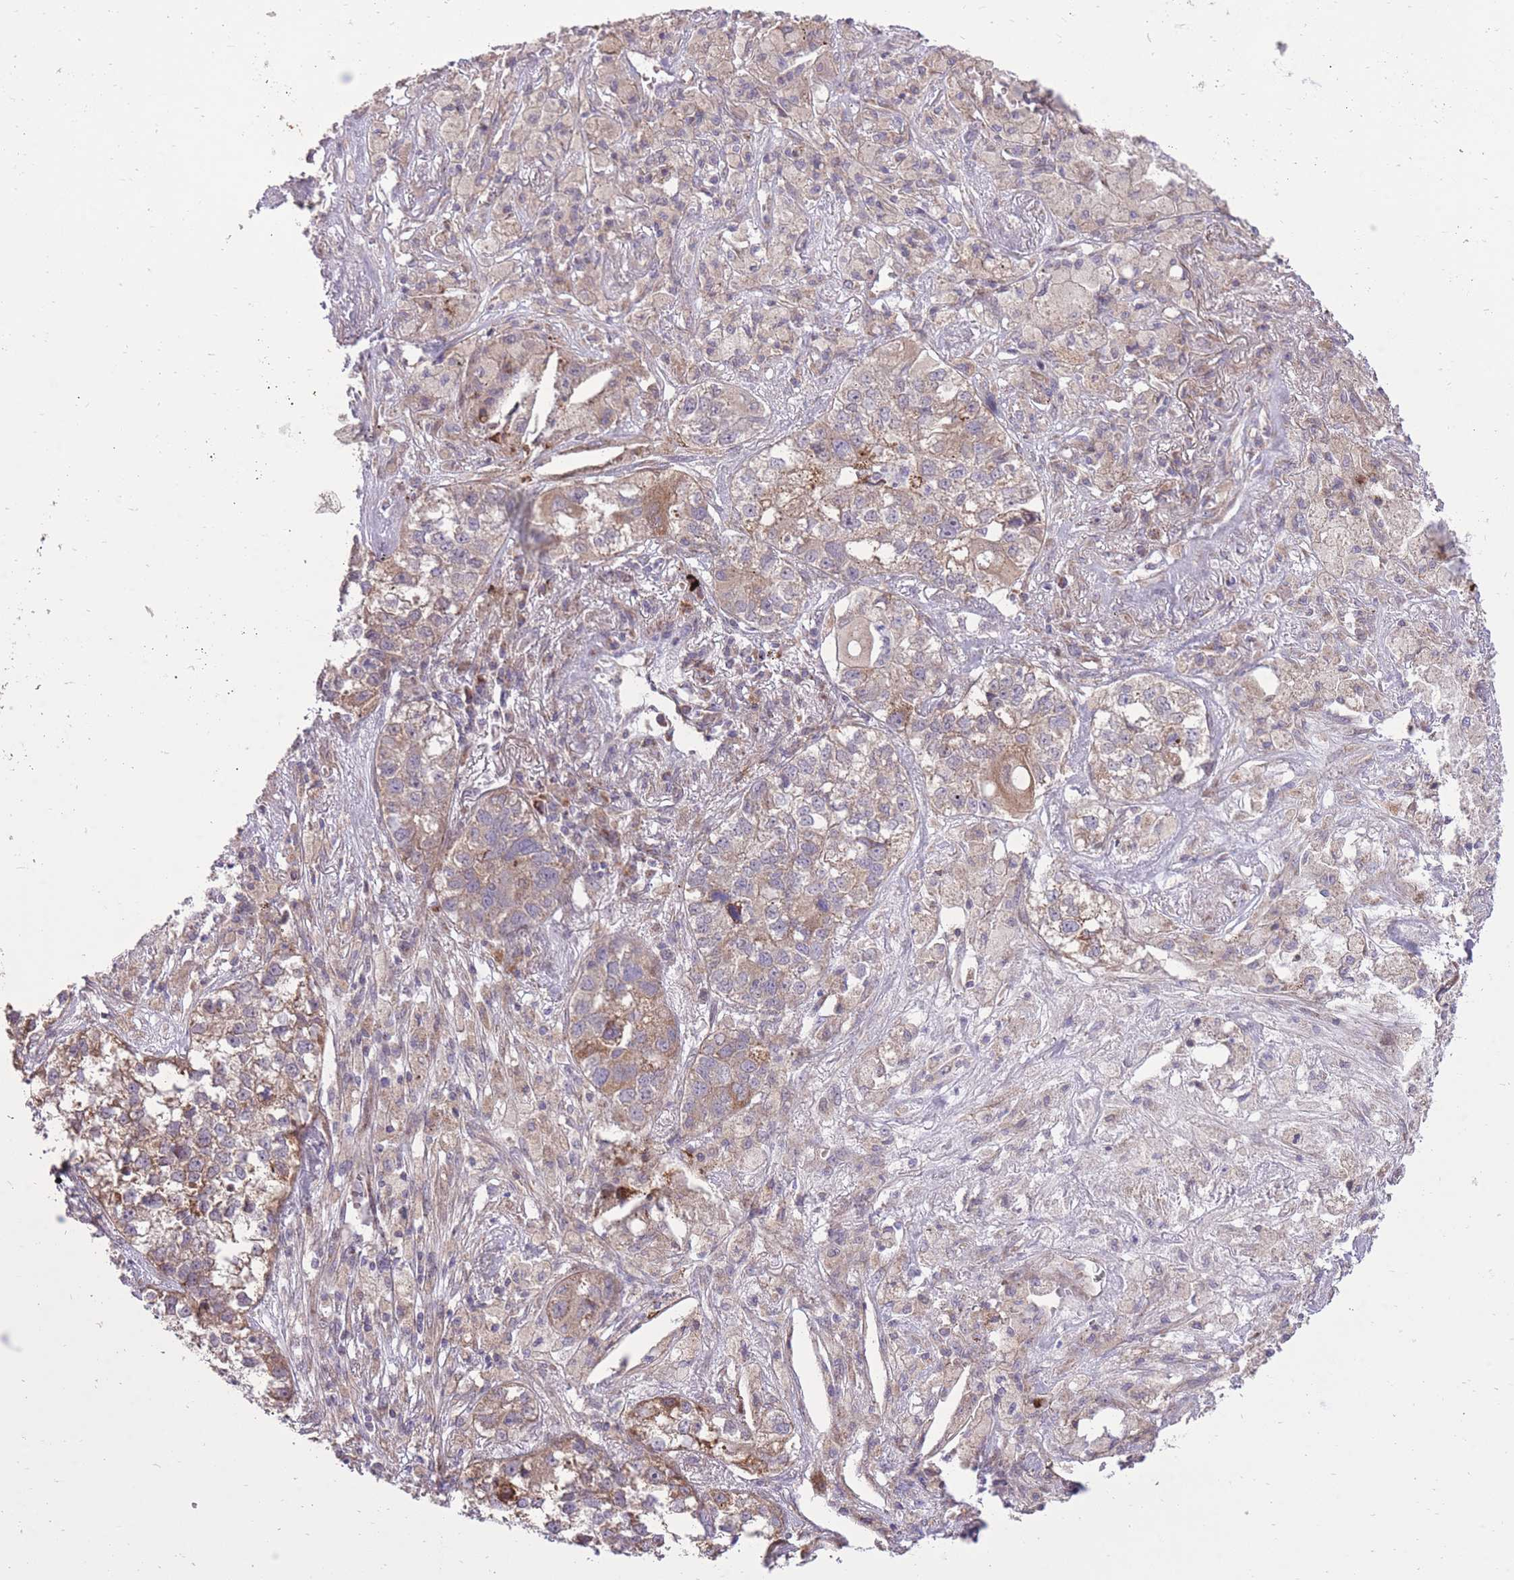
{"staining": {"intensity": "weak", "quantity": "25%-75%", "location": "cytoplasmic/membranous"}, "tissue": "lung cancer", "cell_type": "Tumor cells", "image_type": "cancer", "snomed": [{"axis": "morphology", "description": "Adenocarcinoma, NOS"}, {"axis": "topography", "description": "Lung"}], "caption": "Human adenocarcinoma (lung) stained with a brown dye demonstrates weak cytoplasmic/membranous positive expression in about 25%-75% of tumor cells.", "gene": "SLC4A4", "patient": {"sex": "male", "age": 49}}